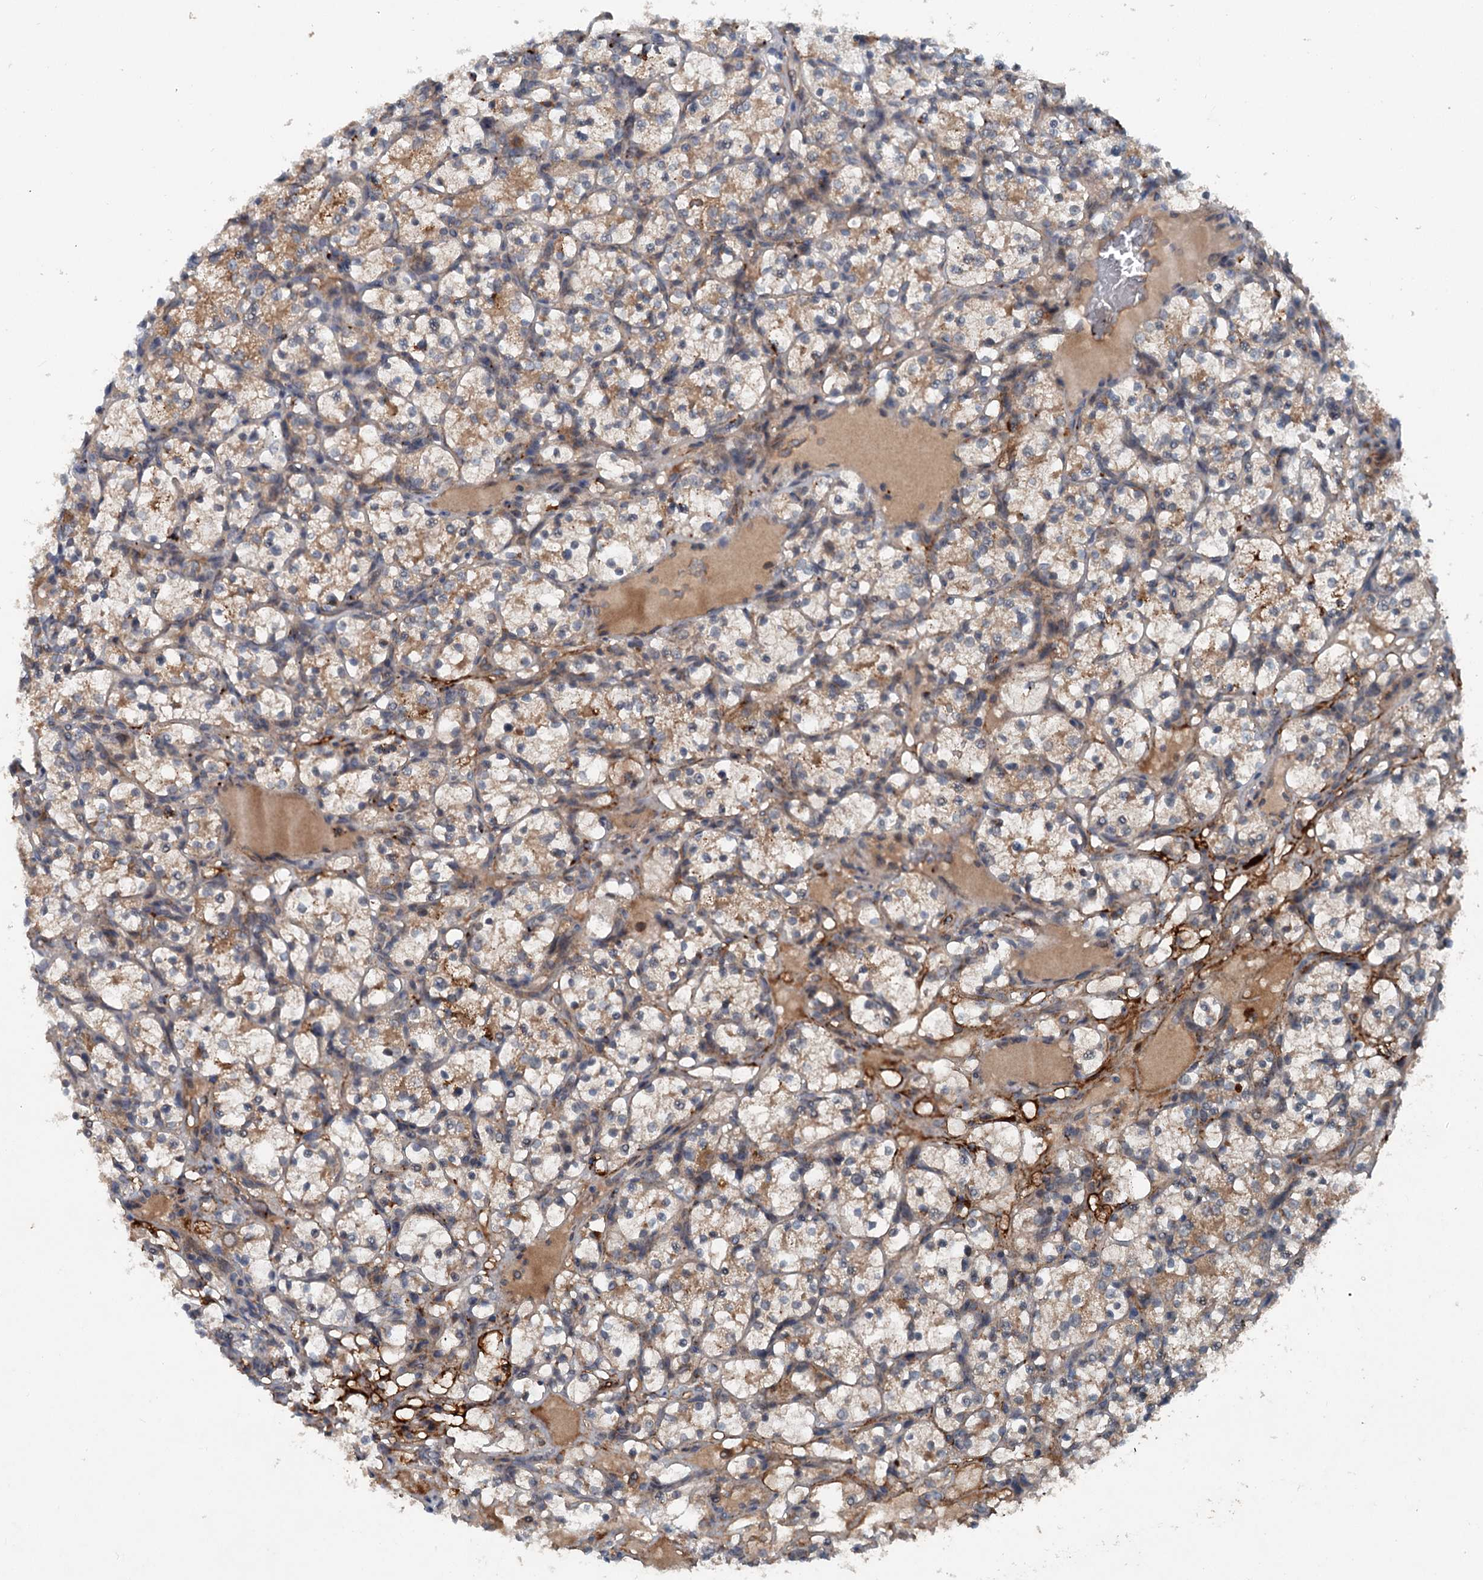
{"staining": {"intensity": "moderate", "quantity": "<25%", "location": "cytoplasmic/membranous"}, "tissue": "renal cancer", "cell_type": "Tumor cells", "image_type": "cancer", "snomed": [{"axis": "morphology", "description": "Adenocarcinoma, NOS"}, {"axis": "topography", "description": "Kidney"}], "caption": "Protein staining of renal cancer tissue shows moderate cytoplasmic/membranous expression in about <25% of tumor cells.", "gene": "N4BP2L2", "patient": {"sex": "female", "age": 69}}